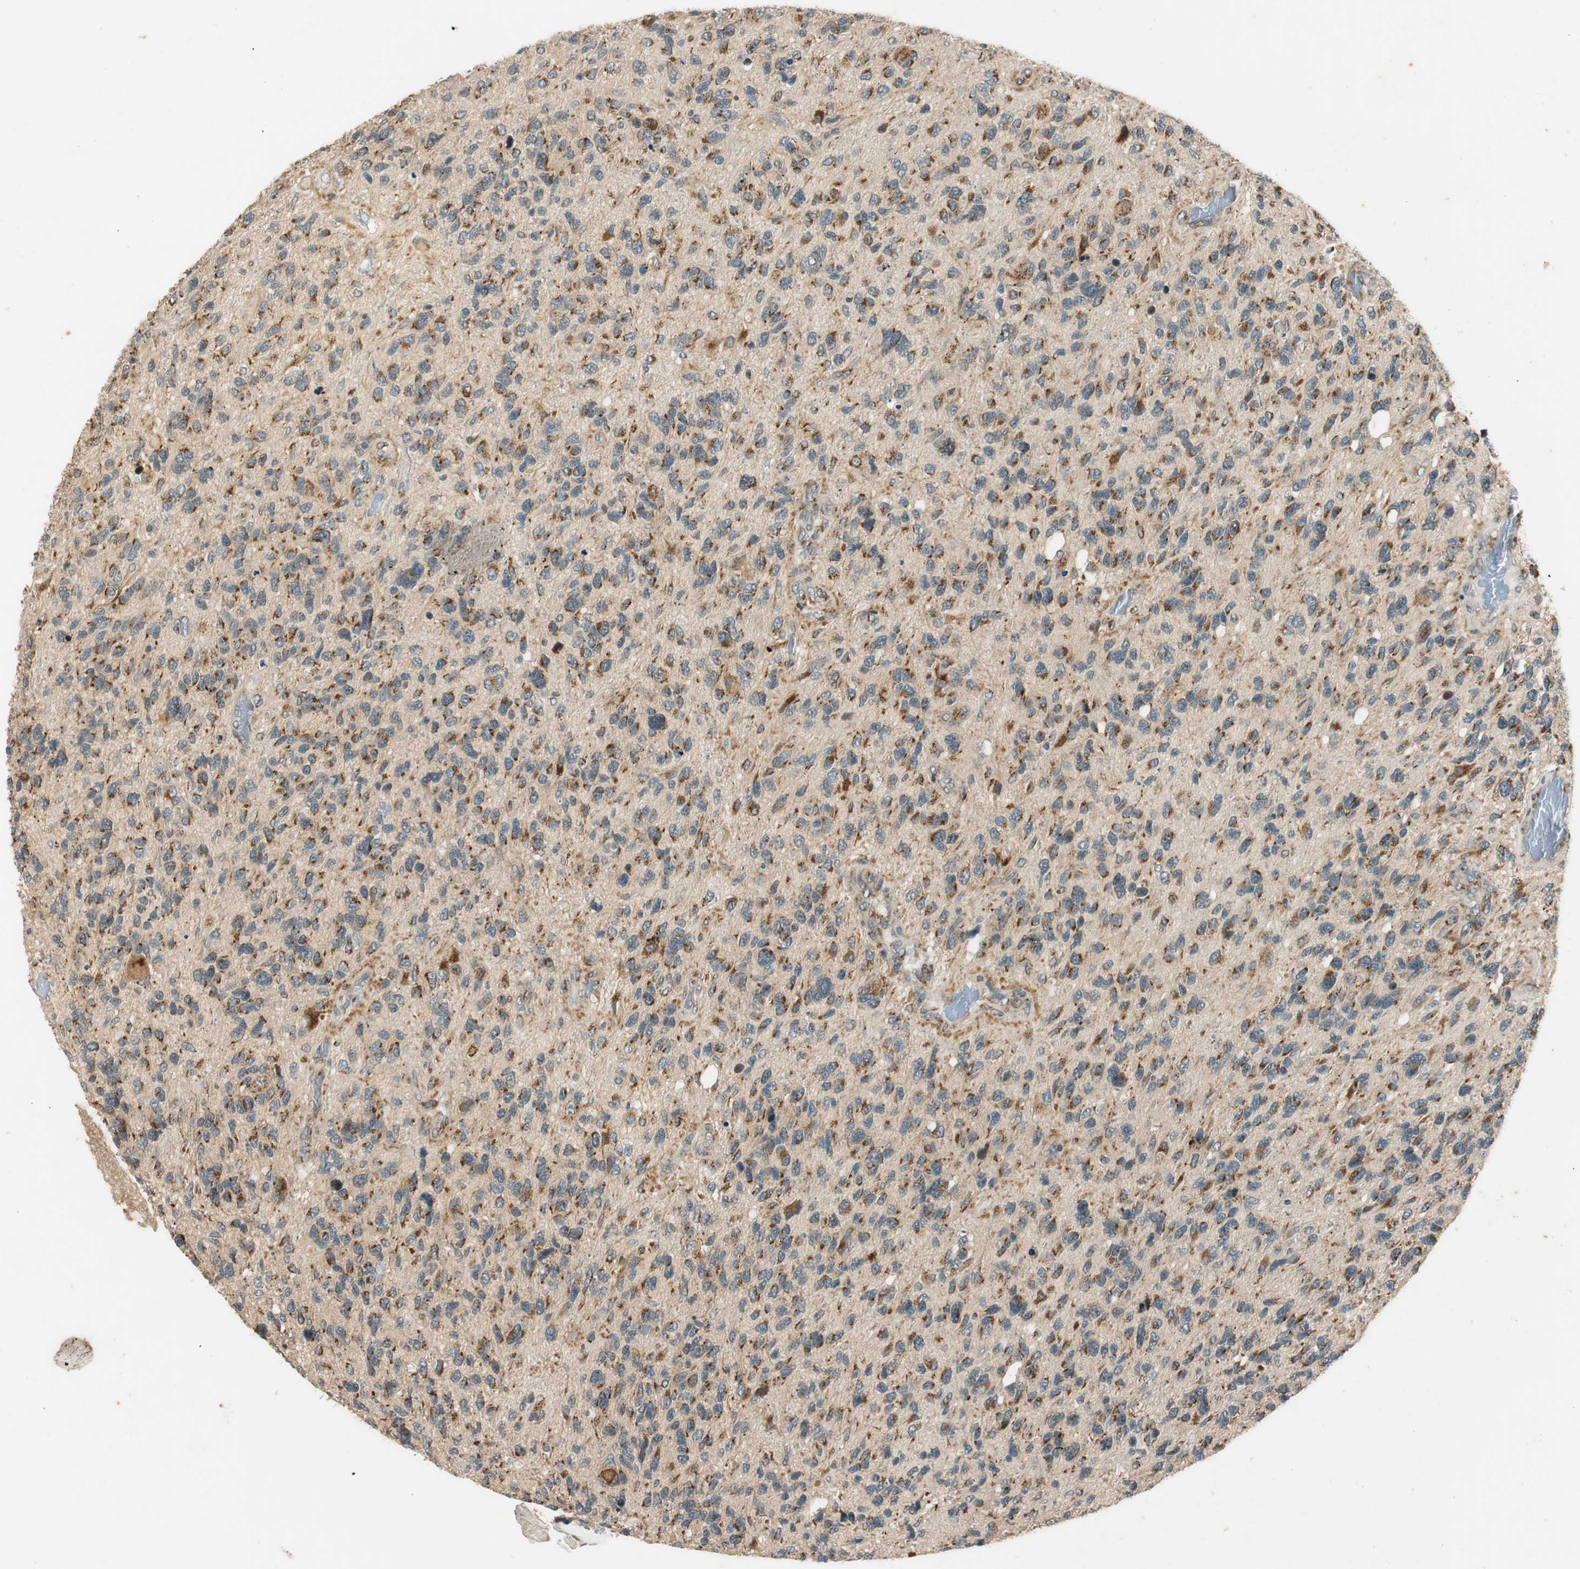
{"staining": {"intensity": "moderate", "quantity": "25%-75%", "location": "cytoplasmic/membranous"}, "tissue": "glioma", "cell_type": "Tumor cells", "image_type": "cancer", "snomed": [{"axis": "morphology", "description": "Glioma, malignant, High grade"}, {"axis": "topography", "description": "Brain"}], "caption": "Protein expression analysis of human glioma reveals moderate cytoplasmic/membranous expression in approximately 25%-75% of tumor cells.", "gene": "NEO1", "patient": {"sex": "female", "age": 58}}